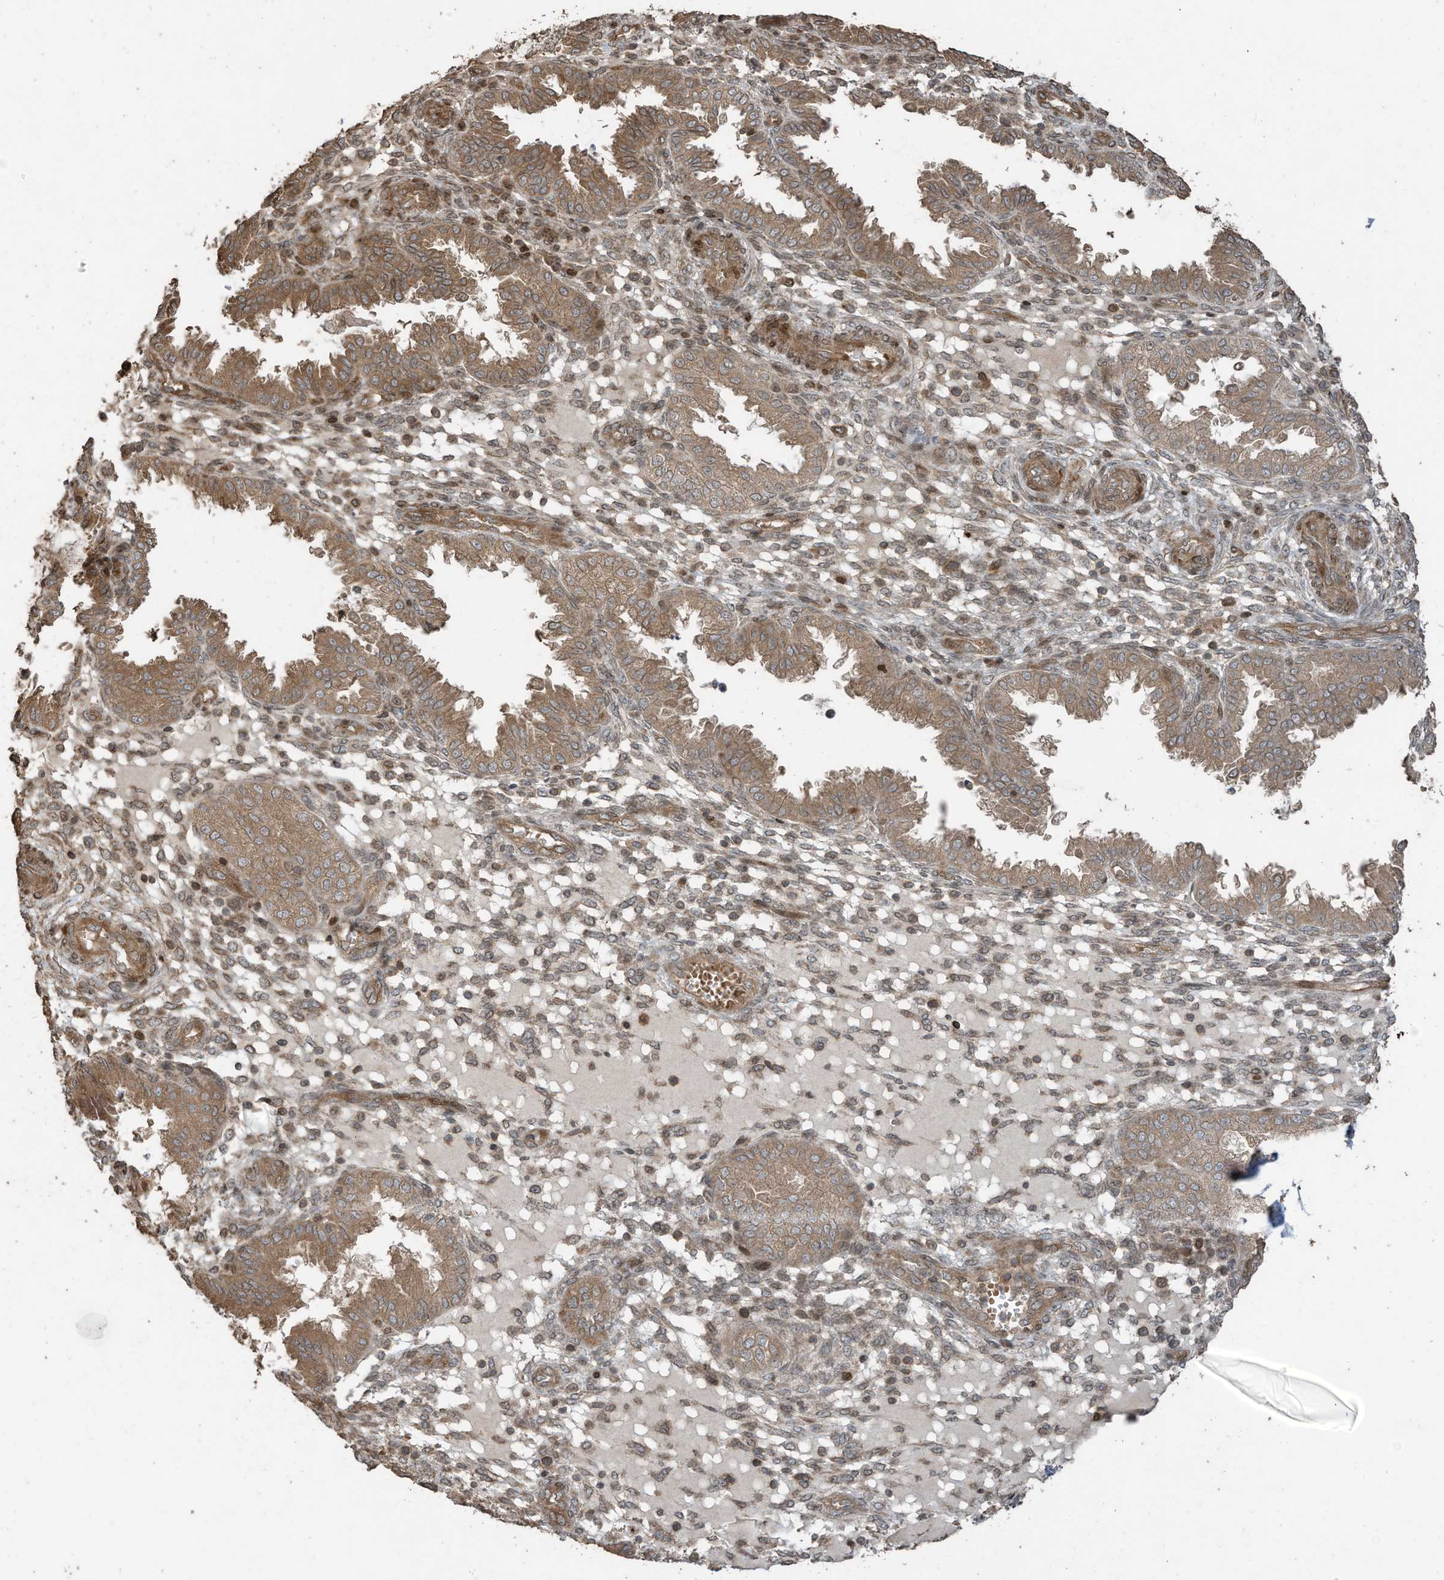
{"staining": {"intensity": "moderate", "quantity": "<25%", "location": "cytoplasmic/membranous"}, "tissue": "endometrium", "cell_type": "Cells in endometrial stroma", "image_type": "normal", "snomed": [{"axis": "morphology", "description": "Normal tissue, NOS"}, {"axis": "topography", "description": "Endometrium"}], "caption": "This micrograph reveals immunohistochemistry staining of unremarkable human endometrium, with low moderate cytoplasmic/membranous positivity in approximately <25% of cells in endometrial stroma.", "gene": "ZNF653", "patient": {"sex": "female", "age": 33}}